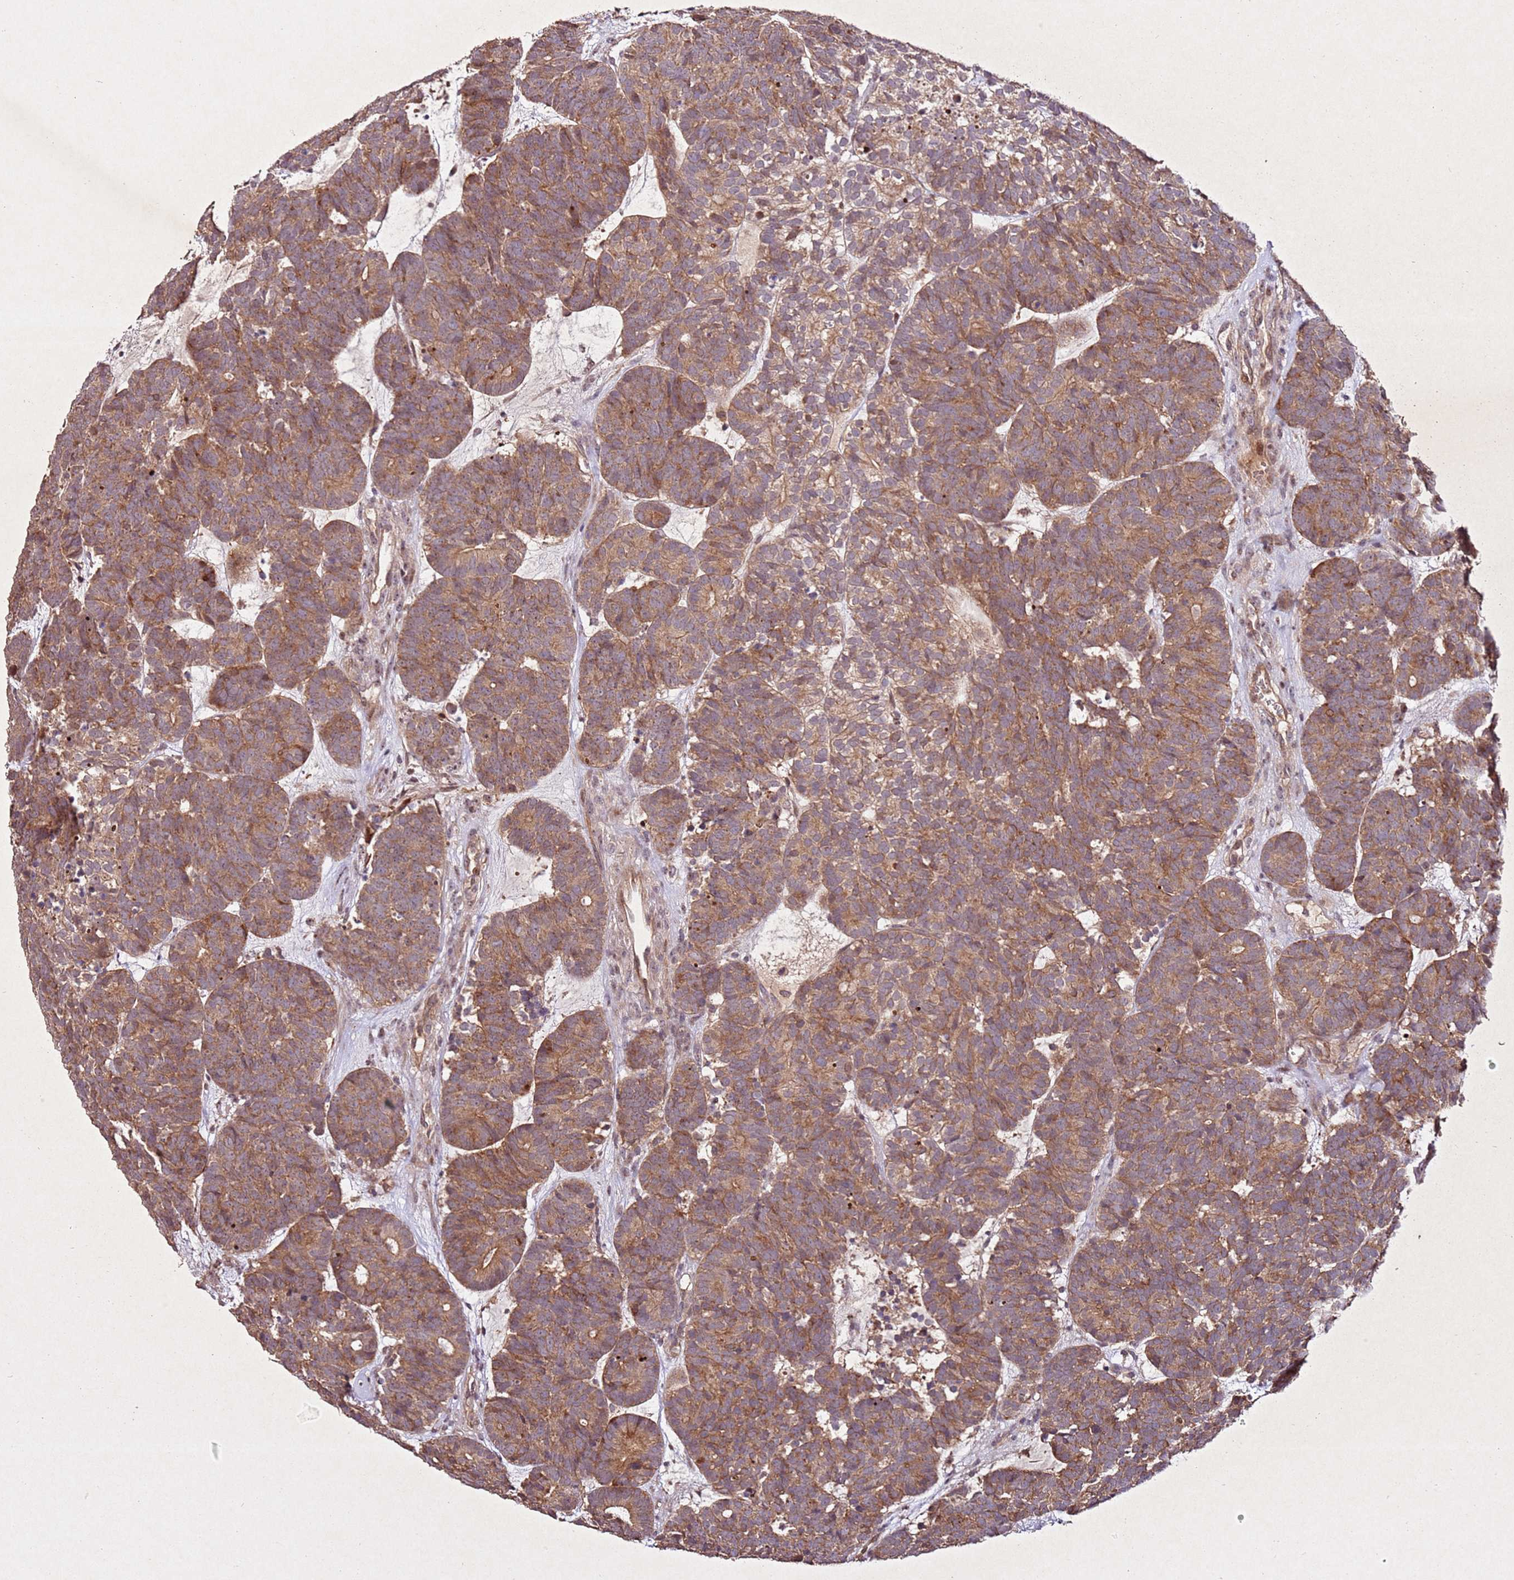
{"staining": {"intensity": "moderate", "quantity": ">75%", "location": "cytoplasmic/membranous"}, "tissue": "head and neck cancer", "cell_type": "Tumor cells", "image_type": "cancer", "snomed": [{"axis": "morphology", "description": "Adenocarcinoma, NOS"}, {"axis": "topography", "description": "Head-Neck"}], "caption": "Moderate cytoplasmic/membranous protein expression is appreciated in approximately >75% of tumor cells in head and neck cancer.", "gene": "PTMA", "patient": {"sex": "female", "age": 81}}